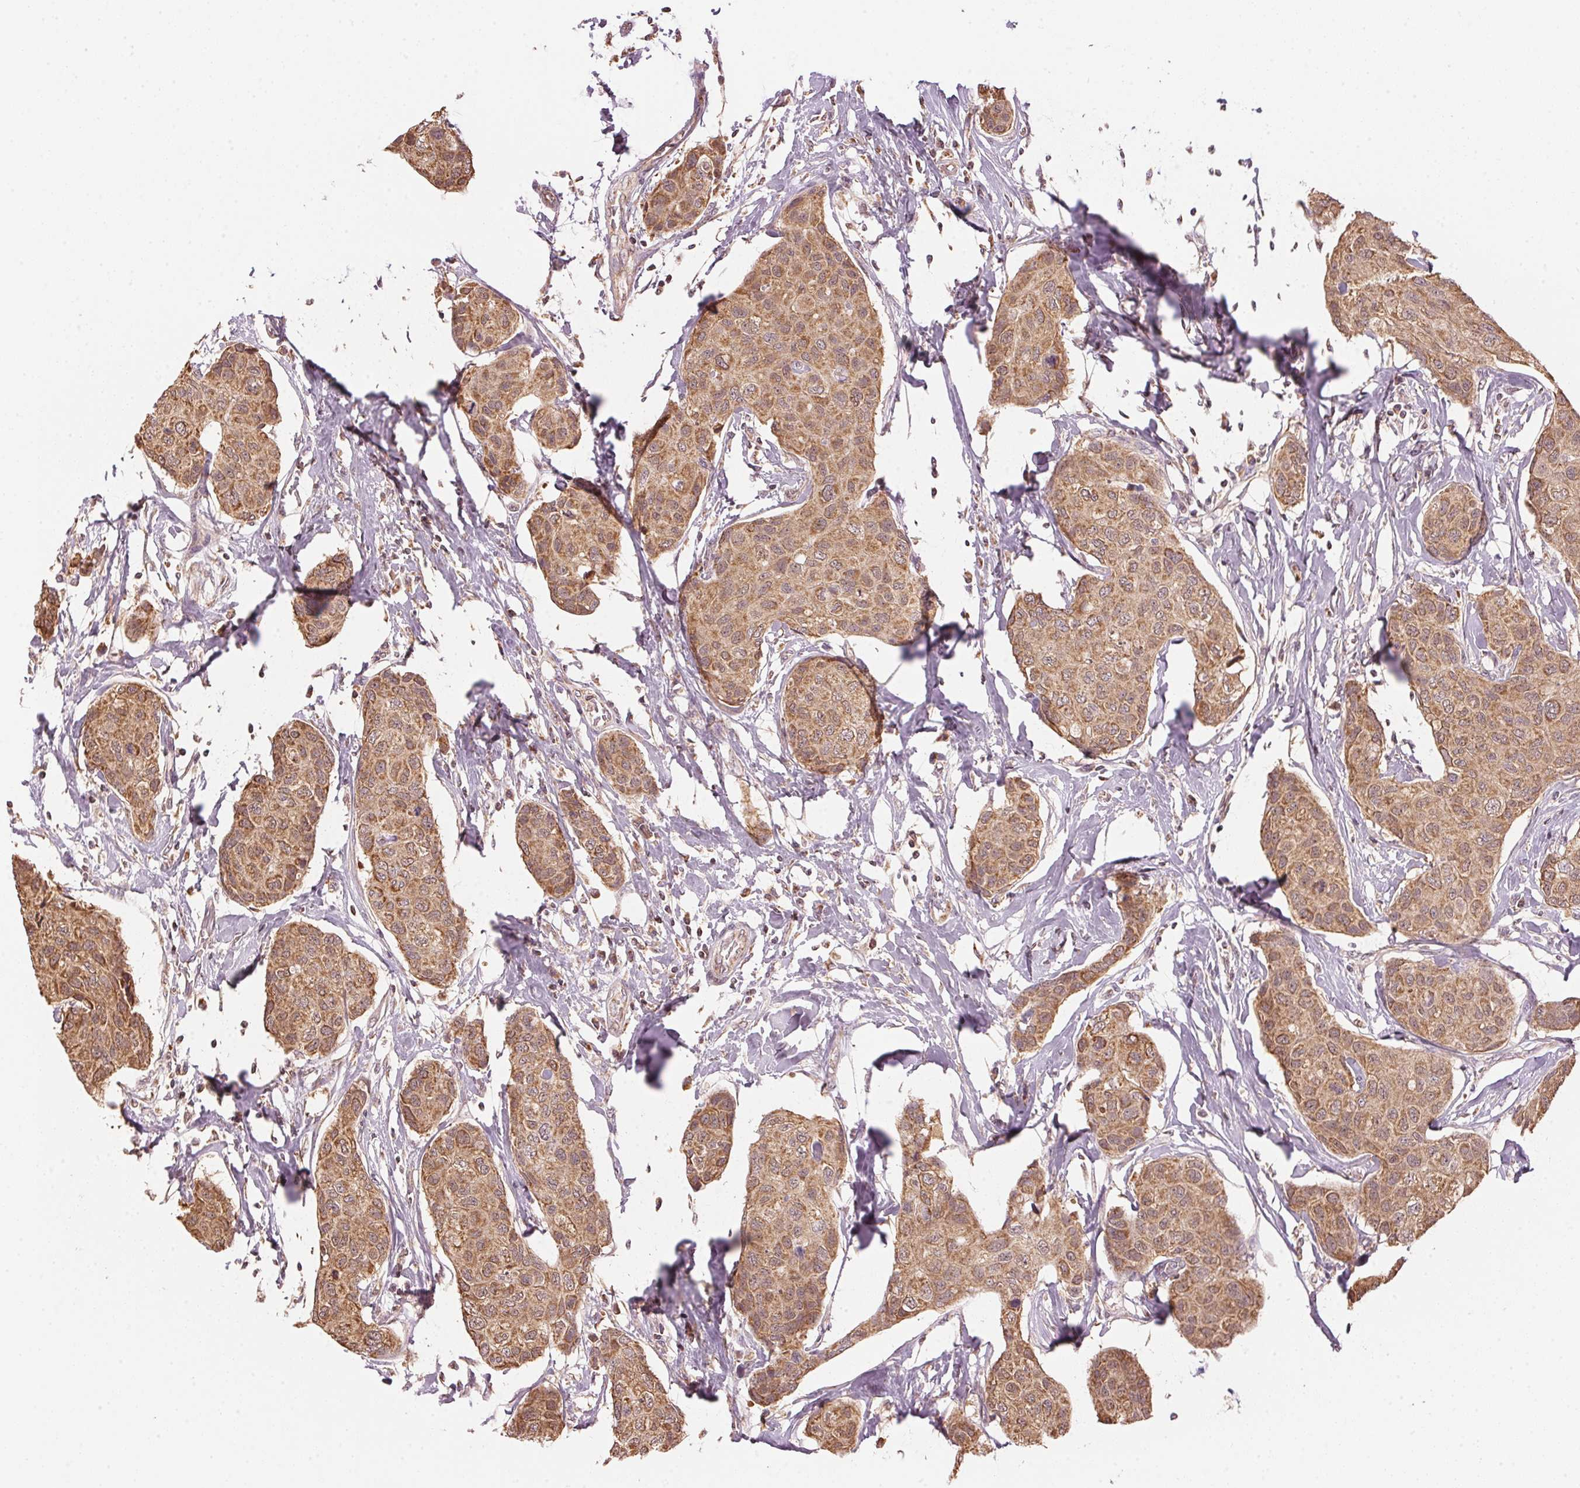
{"staining": {"intensity": "moderate", "quantity": ">75%", "location": "cytoplasmic/membranous"}, "tissue": "breast cancer", "cell_type": "Tumor cells", "image_type": "cancer", "snomed": [{"axis": "morphology", "description": "Duct carcinoma"}, {"axis": "topography", "description": "Breast"}], "caption": "Immunohistochemical staining of breast cancer reveals moderate cytoplasmic/membranous protein expression in approximately >75% of tumor cells.", "gene": "ARHGAP6", "patient": {"sex": "female", "age": 80}}